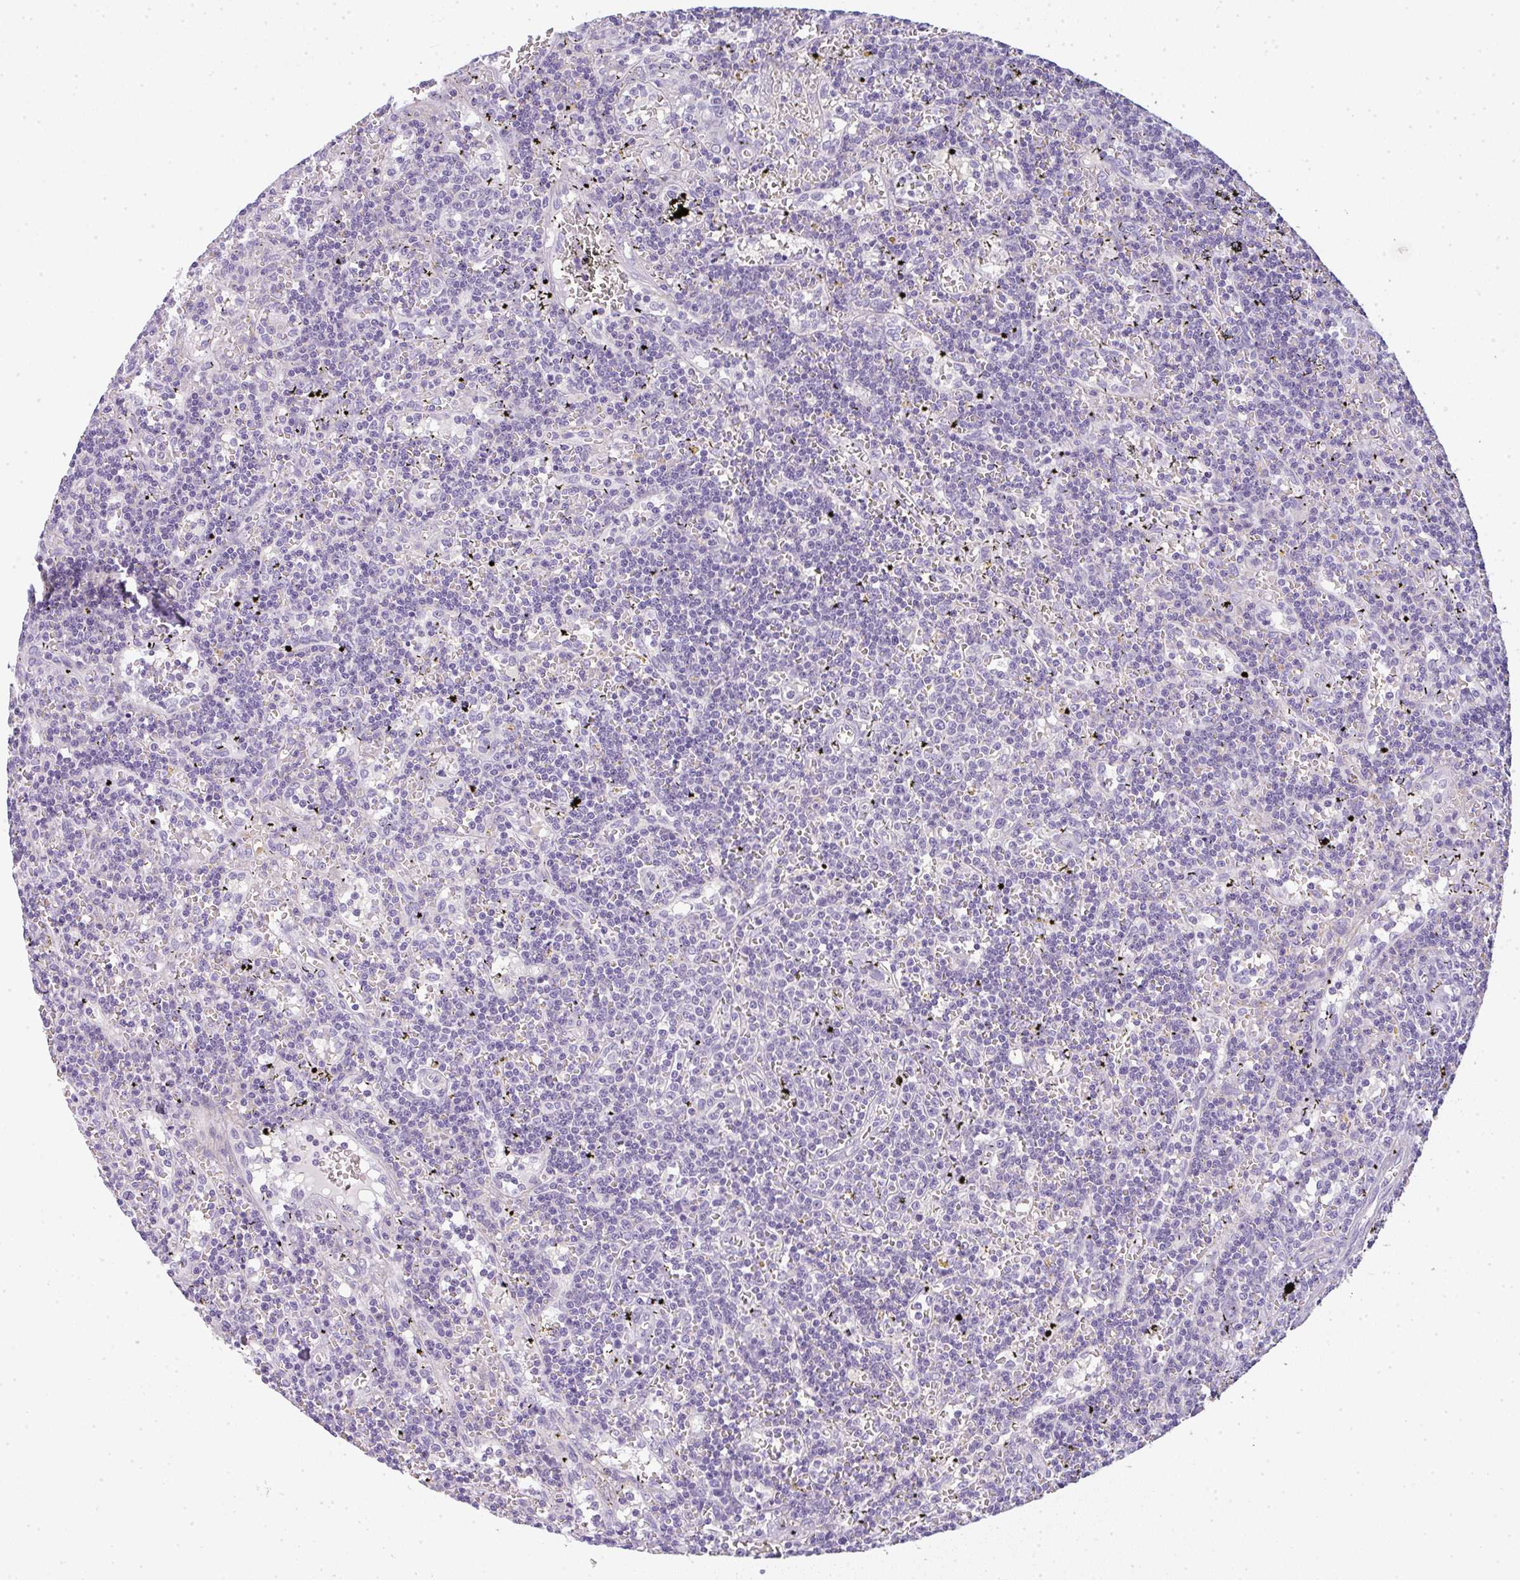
{"staining": {"intensity": "negative", "quantity": "none", "location": "none"}, "tissue": "lymphoma", "cell_type": "Tumor cells", "image_type": "cancer", "snomed": [{"axis": "morphology", "description": "Malignant lymphoma, non-Hodgkin's type, Low grade"}, {"axis": "topography", "description": "Spleen"}], "caption": "Immunohistochemical staining of human lymphoma reveals no significant positivity in tumor cells. (Brightfield microscopy of DAB IHC at high magnification).", "gene": "LPAR4", "patient": {"sex": "male", "age": 60}}